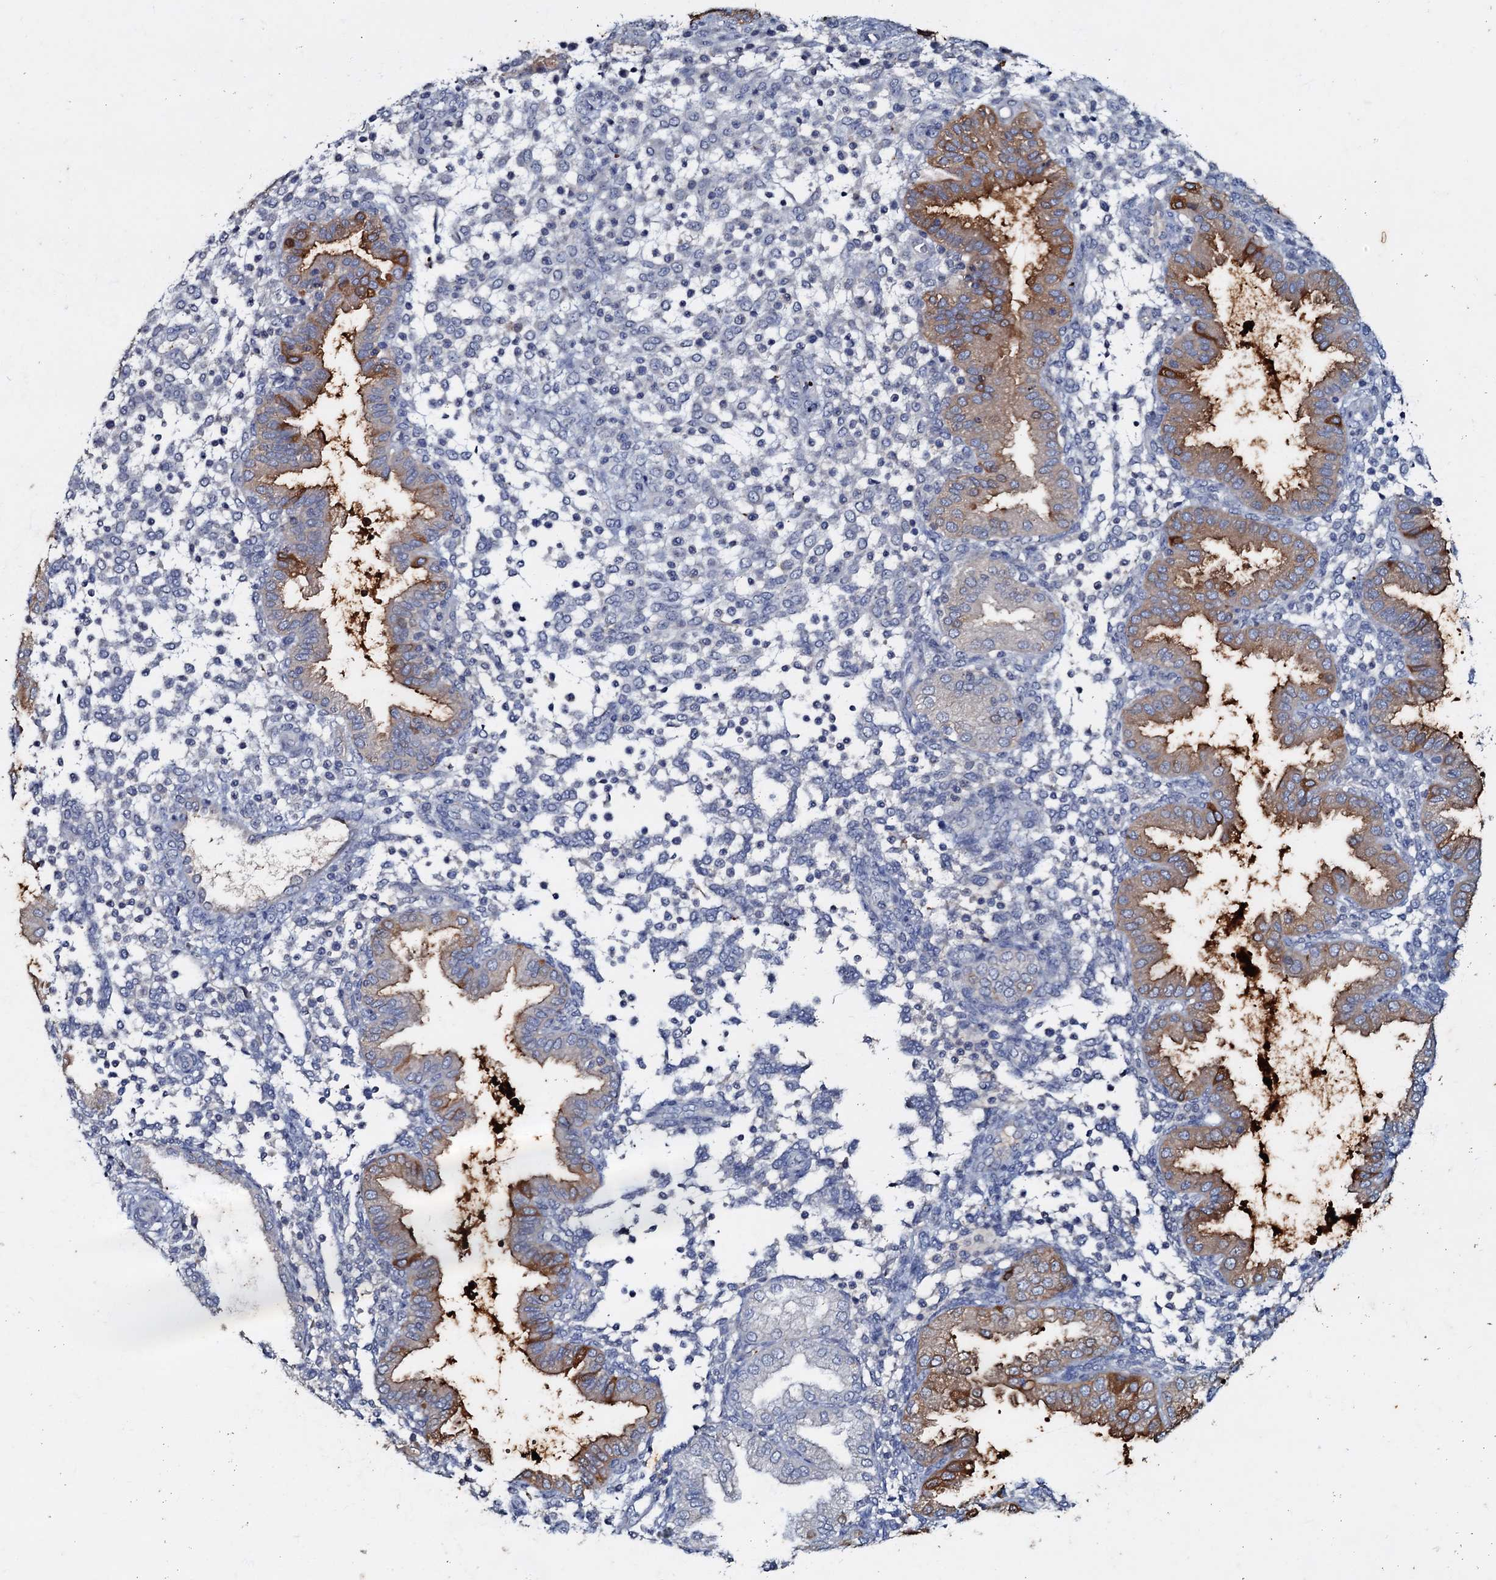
{"staining": {"intensity": "negative", "quantity": "none", "location": "none"}, "tissue": "endometrium", "cell_type": "Cells in endometrial stroma", "image_type": "normal", "snomed": [{"axis": "morphology", "description": "Normal tissue, NOS"}, {"axis": "topography", "description": "Endometrium"}], "caption": "DAB (3,3'-diaminobenzidine) immunohistochemical staining of unremarkable human endometrium displays no significant expression in cells in endometrial stroma. The staining was performed using DAB (3,3'-diaminobenzidine) to visualize the protein expression in brown, while the nuclei were stained in blue with hematoxylin (Magnification: 20x).", "gene": "MANSC4", "patient": {"sex": "female", "age": 53}}